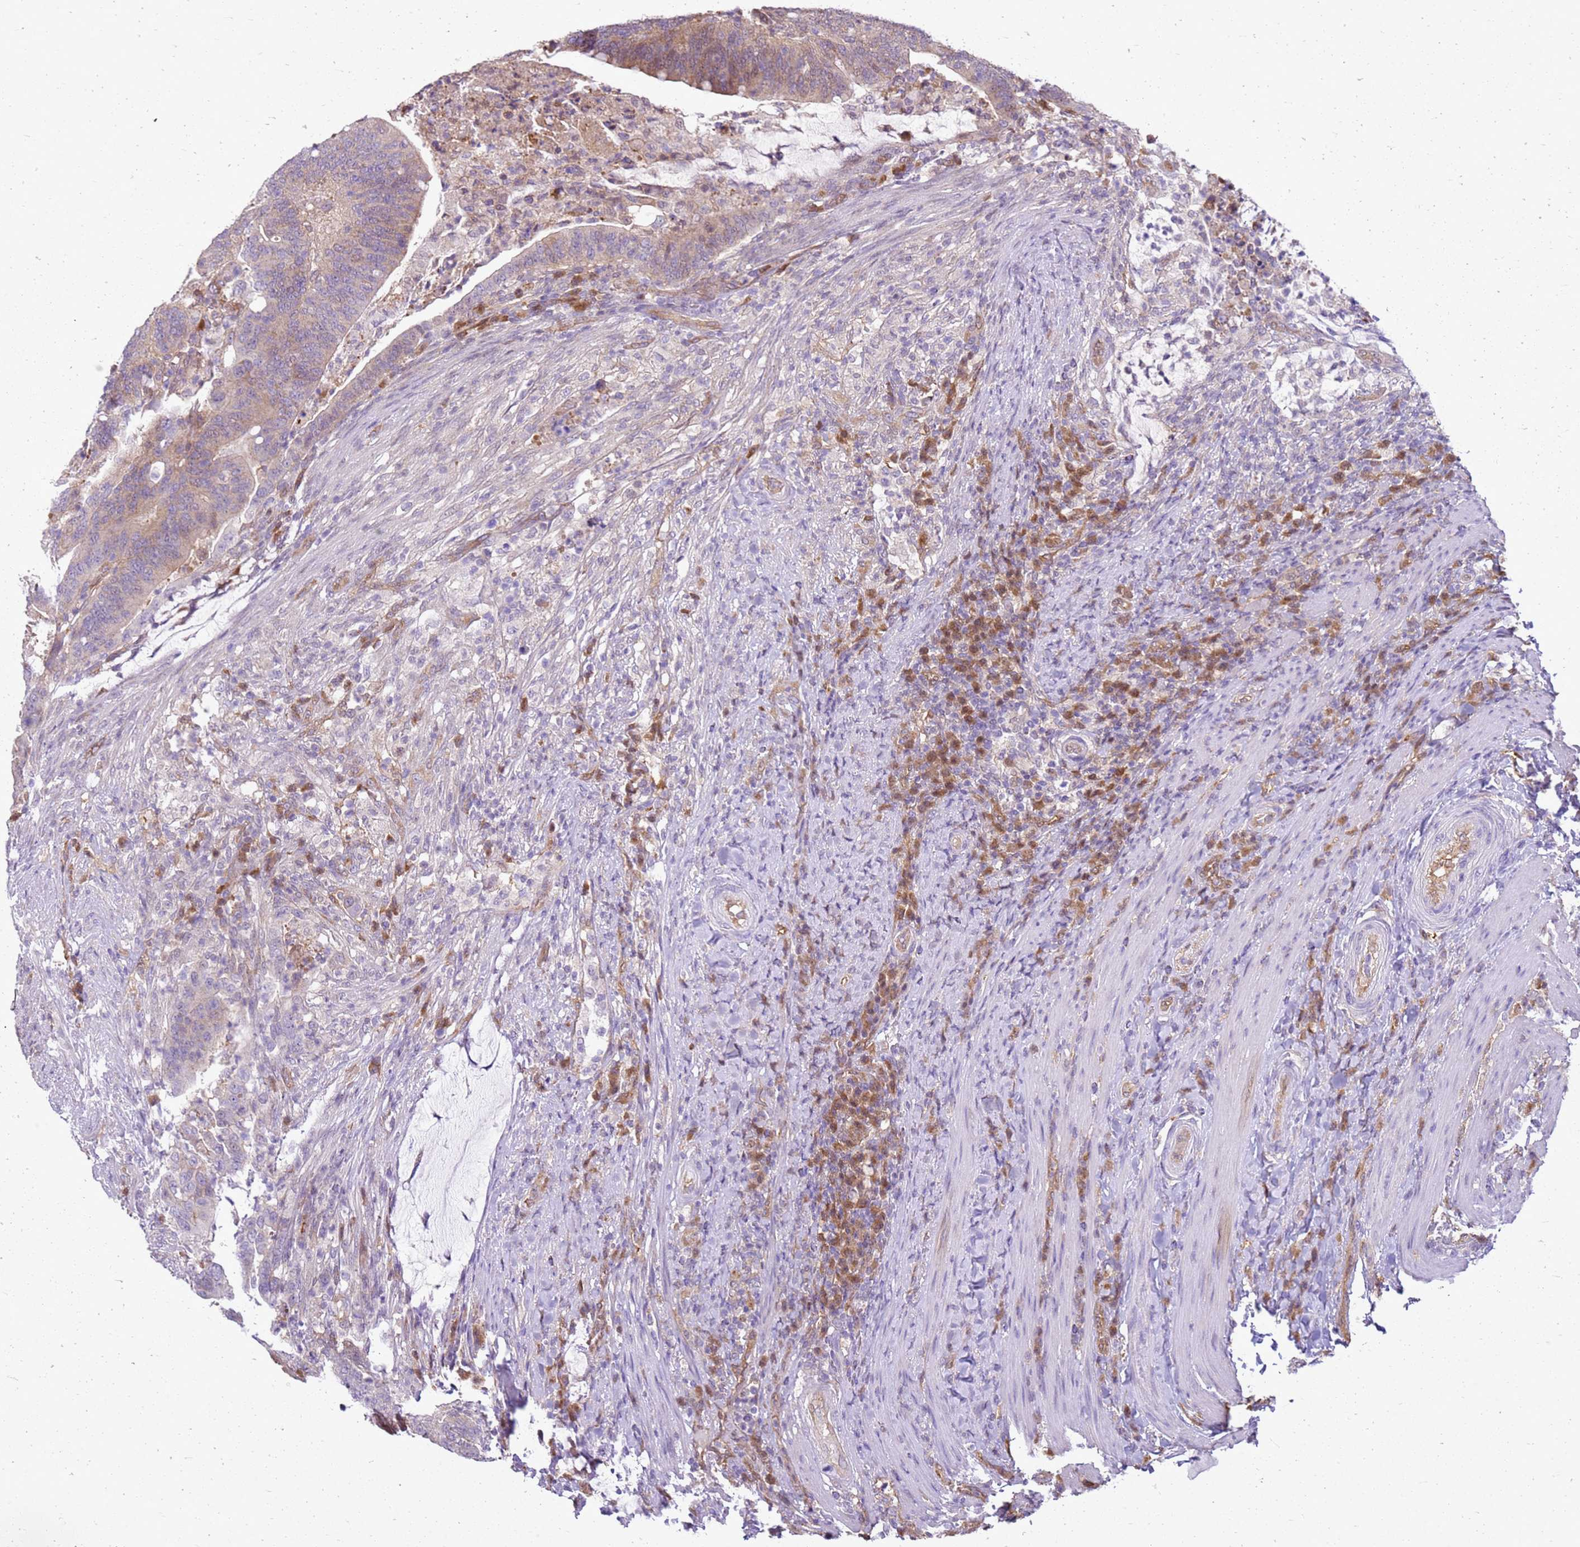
{"staining": {"intensity": "weak", "quantity": "<25%", "location": "cytoplasmic/membranous"}, "tissue": "colorectal cancer", "cell_type": "Tumor cells", "image_type": "cancer", "snomed": [{"axis": "morphology", "description": "Adenocarcinoma, NOS"}, {"axis": "topography", "description": "Colon"}], "caption": "IHC of human colorectal adenocarcinoma exhibits no expression in tumor cells.", "gene": "YWHAE", "patient": {"sex": "female", "age": 66}}